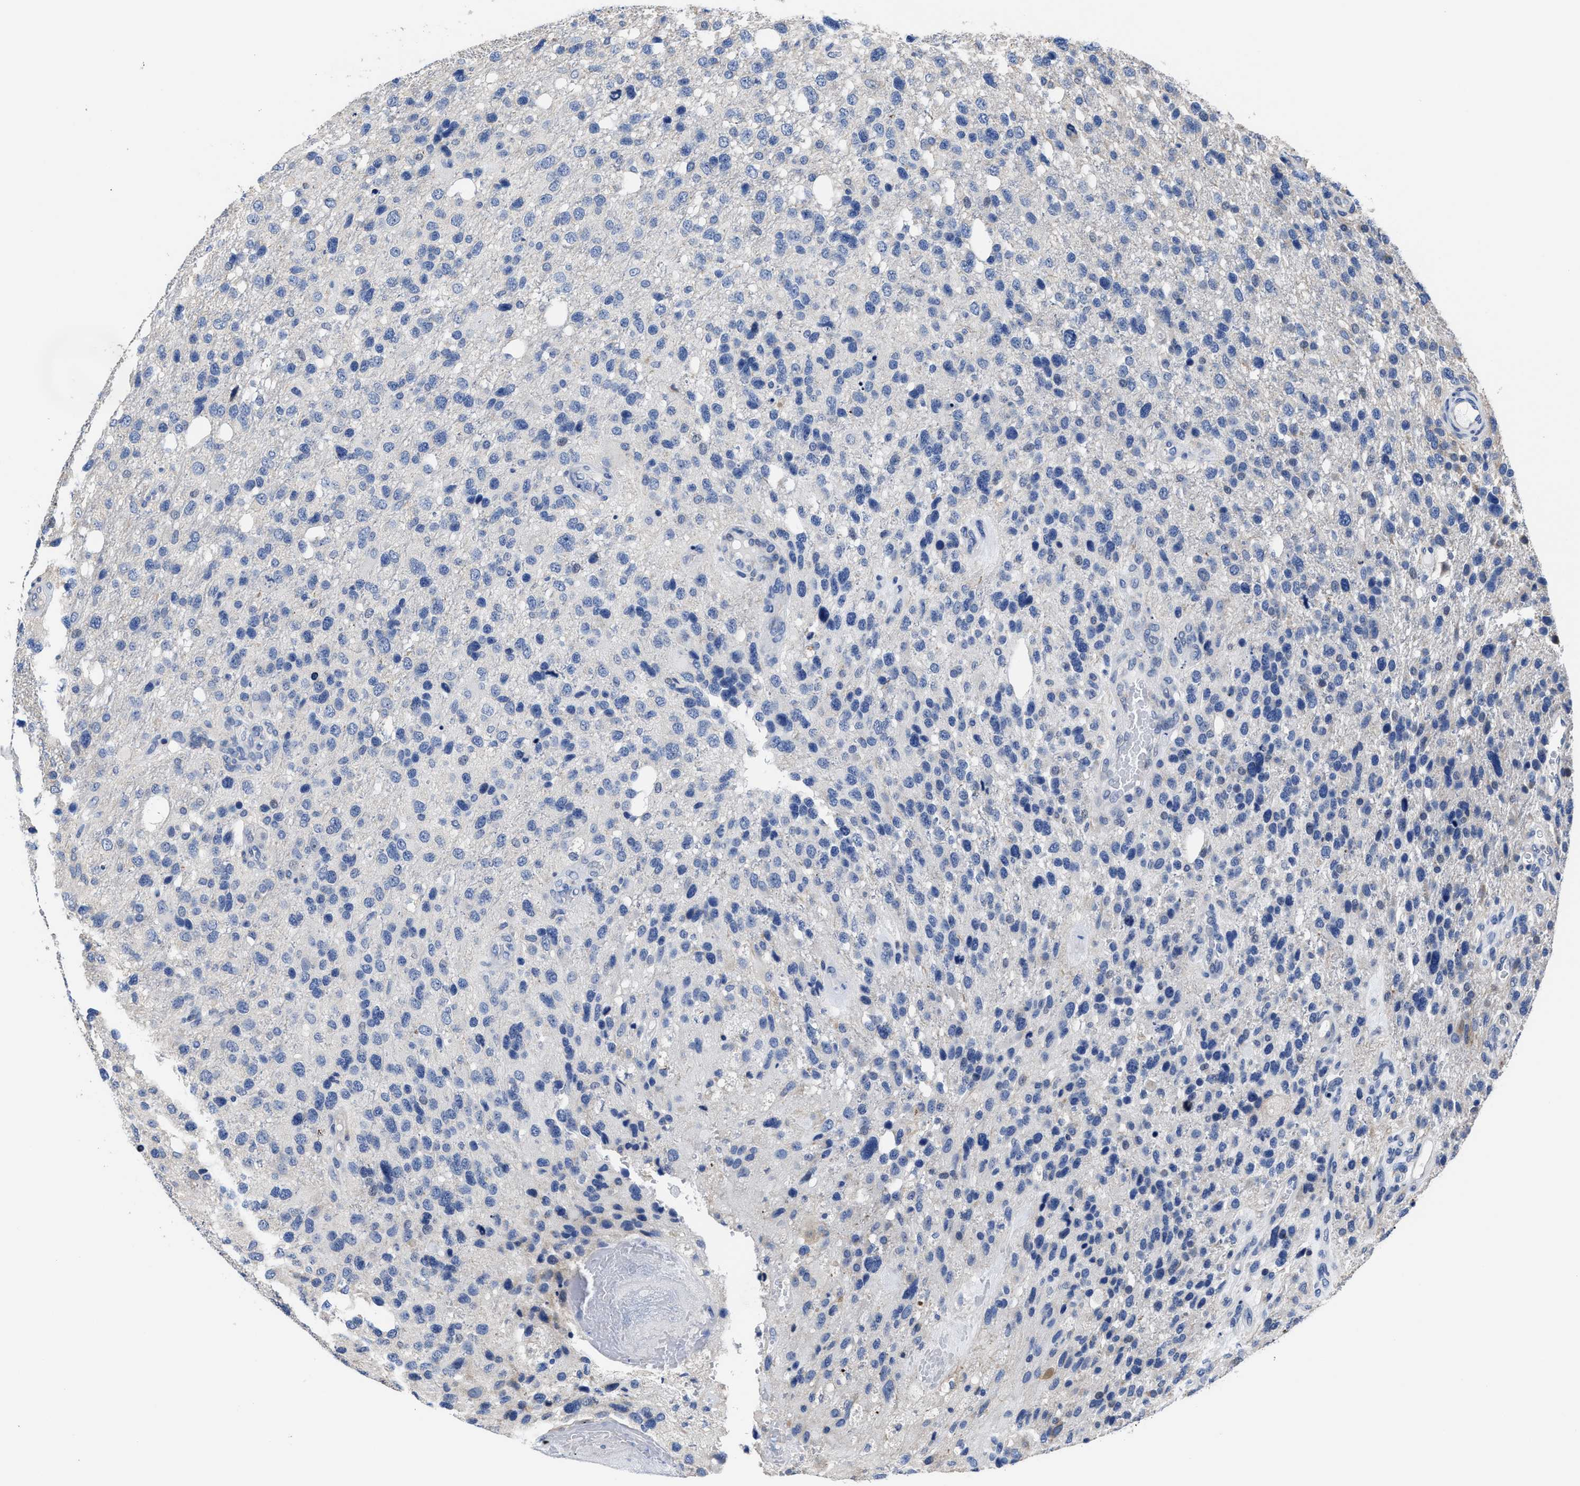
{"staining": {"intensity": "negative", "quantity": "none", "location": "none"}, "tissue": "glioma", "cell_type": "Tumor cells", "image_type": "cancer", "snomed": [{"axis": "morphology", "description": "Glioma, malignant, High grade"}, {"axis": "topography", "description": "Brain"}], "caption": "Immunohistochemistry (IHC) histopathology image of human high-grade glioma (malignant) stained for a protein (brown), which exhibits no expression in tumor cells.", "gene": "HOOK1", "patient": {"sex": "female", "age": 58}}